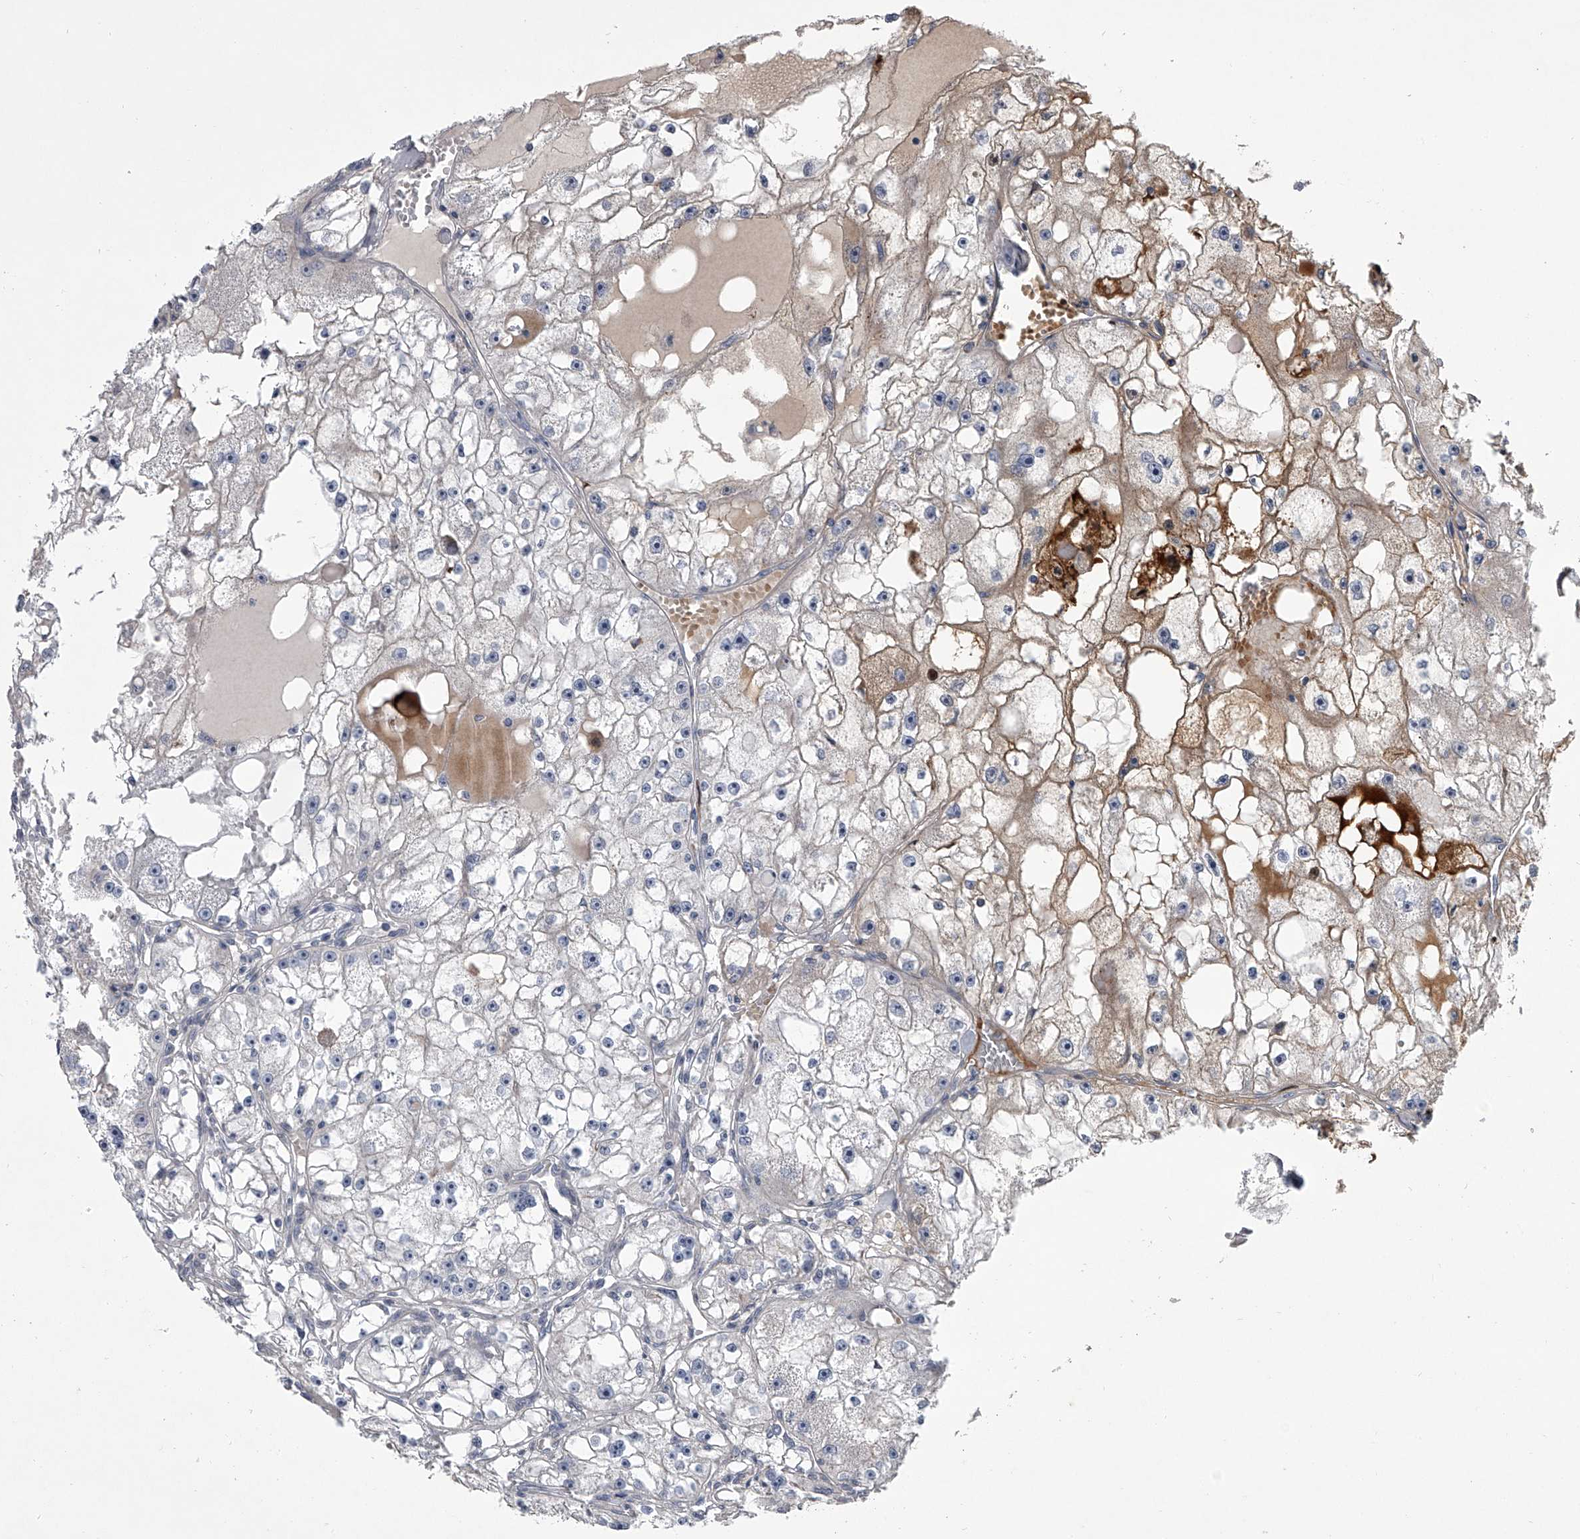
{"staining": {"intensity": "weak", "quantity": "<25%", "location": "cytoplasmic/membranous"}, "tissue": "renal cancer", "cell_type": "Tumor cells", "image_type": "cancer", "snomed": [{"axis": "morphology", "description": "Adenocarcinoma, NOS"}, {"axis": "topography", "description": "Kidney"}], "caption": "Renal cancer (adenocarcinoma) was stained to show a protein in brown. There is no significant staining in tumor cells.", "gene": "HEATR6", "patient": {"sex": "male", "age": 56}}